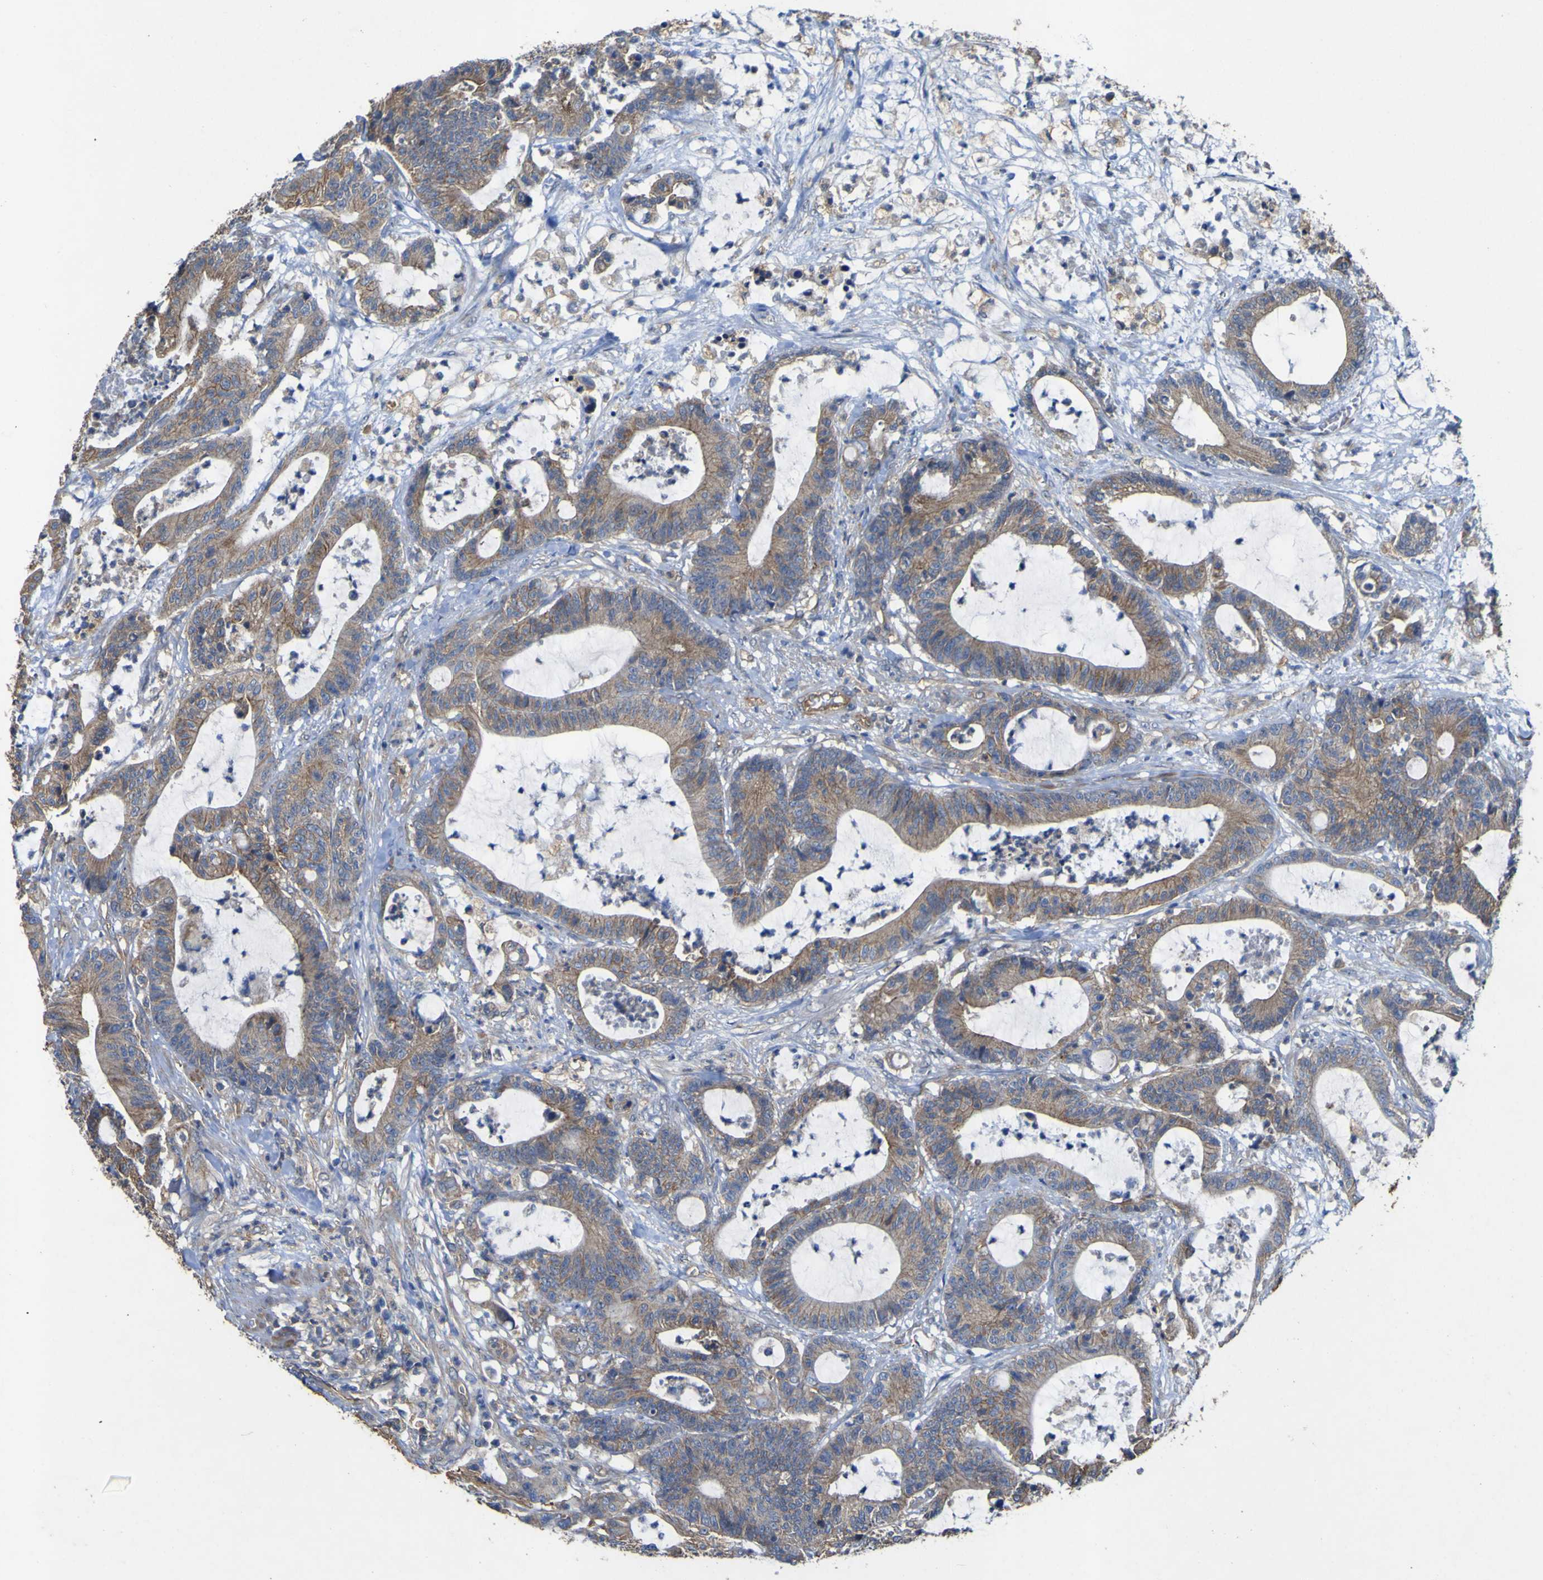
{"staining": {"intensity": "moderate", "quantity": ">75%", "location": "cytoplasmic/membranous"}, "tissue": "colorectal cancer", "cell_type": "Tumor cells", "image_type": "cancer", "snomed": [{"axis": "morphology", "description": "Adenocarcinoma, NOS"}, {"axis": "topography", "description": "Colon"}], "caption": "Moderate cytoplasmic/membranous protein positivity is seen in about >75% of tumor cells in colorectal adenocarcinoma. The staining was performed using DAB (3,3'-diaminobenzidine) to visualize the protein expression in brown, while the nuclei were stained in blue with hematoxylin (Magnification: 20x).", "gene": "TNFSF15", "patient": {"sex": "female", "age": 84}}